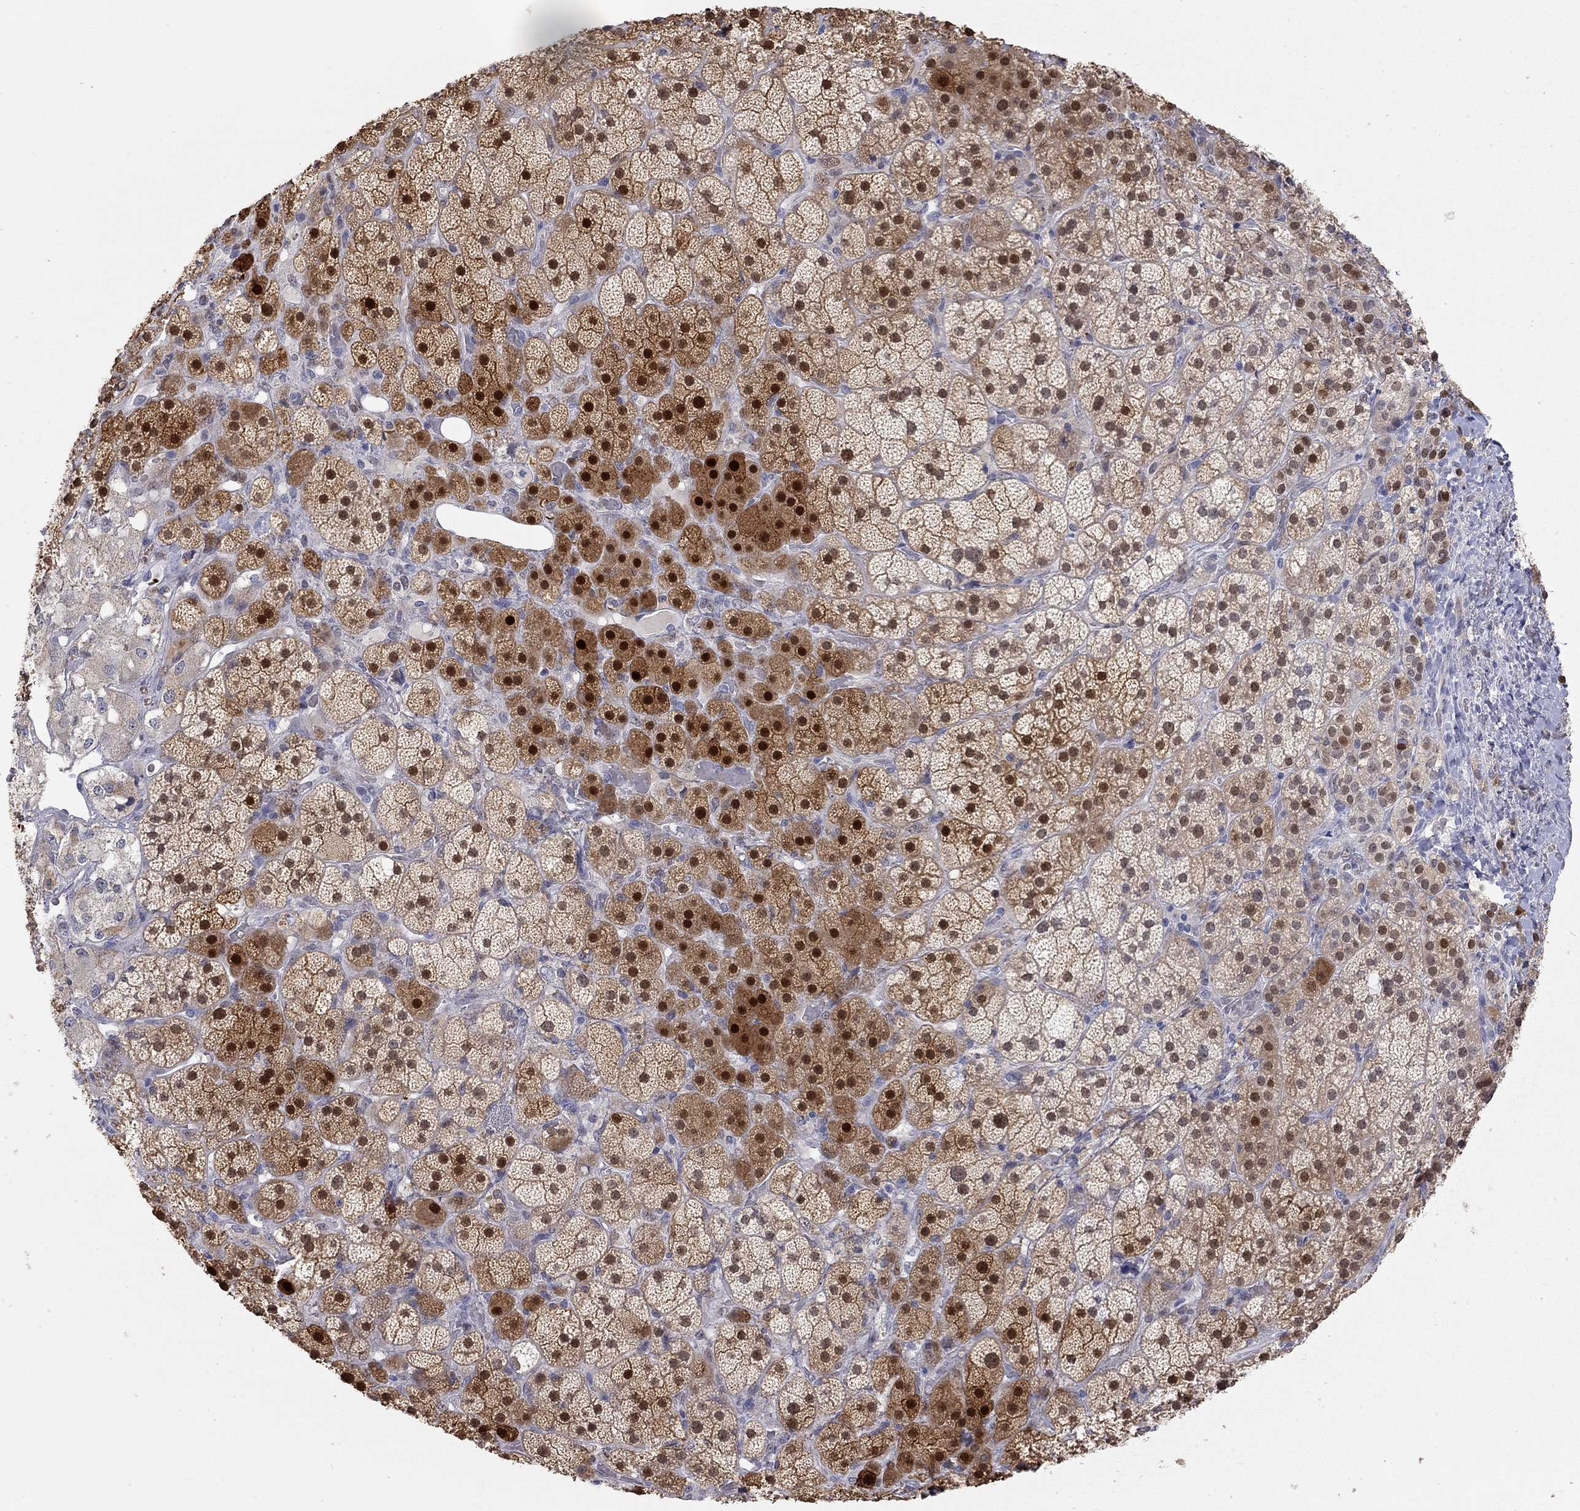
{"staining": {"intensity": "strong", "quantity": "25%-75%", "location": "cytoplasmic/membranous,nuclear"}, "tissue": "adrenal gland", "cell_type": "Glandular cells", "image_type": "normal", "snomed": [{"axis": "morphology", "description": "Normal tissue, NOS"}, {"axis": "topography", "description": "Adrenal gland"}], "caption": "Glandular cells display strong cytoplasmic/membranous,nuclear positivity in about 25%-75% of cells in normal adrenal gland. (DAB (3,3'-diaminobenzidine) = brown stain, brightfield microscopy at high magnification).", "gene": "PAPSS2", "patient": {"sex": "male", "age": 57}}